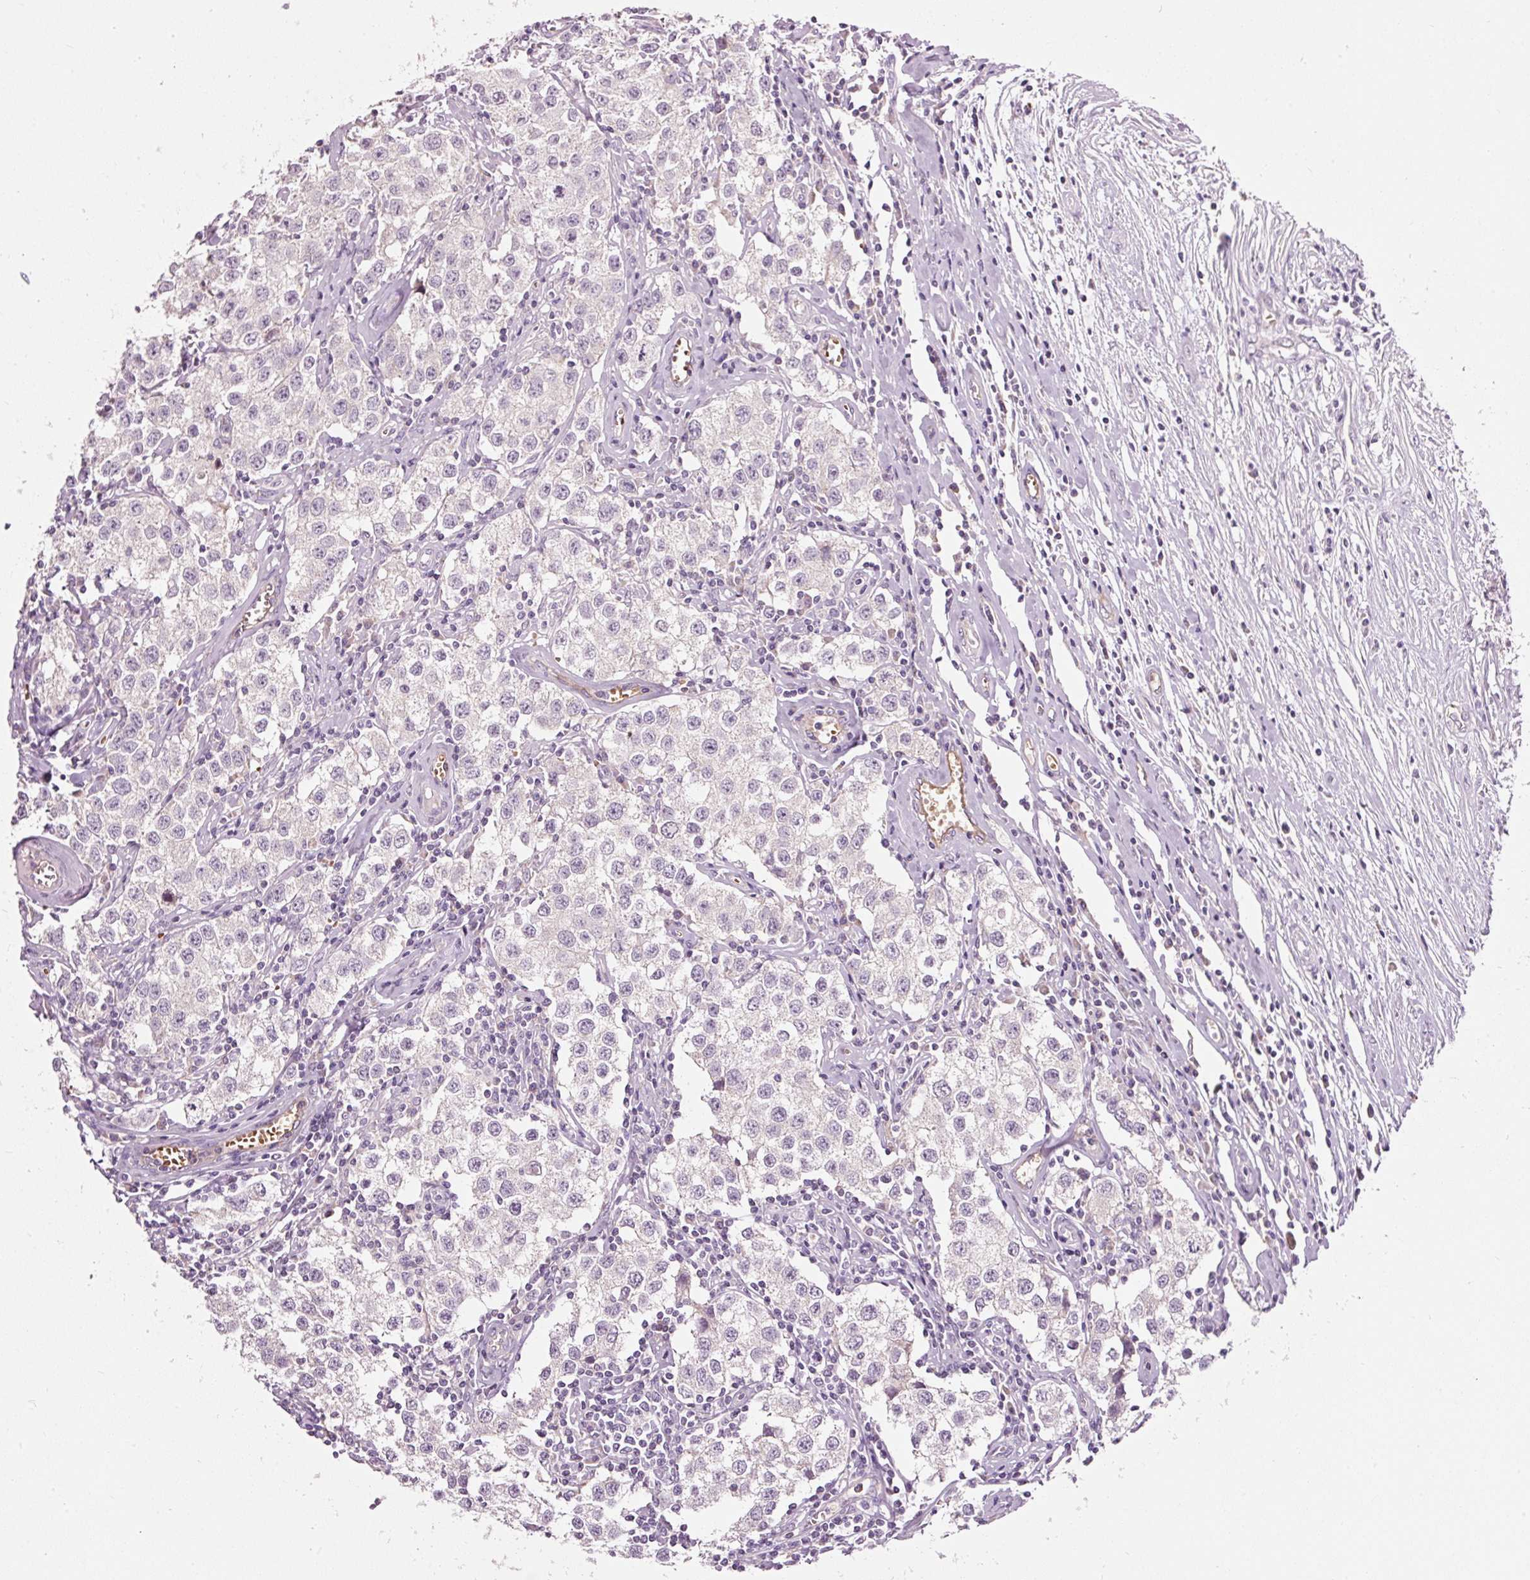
{"staining": {"intensity": "negative", "quantity": "none", "location": "none"}, "tissue": "testis cancer", "cell_type": "Tumor cells", "image_type": "cancer", "snomed": [{"axis": "morphology", "description": "Seminoma, NOS"}, {"axis": "morphology", "description": "Carcinoma, Embryonal, NOS"}, {"axis": "topography", "description": "Testis"}], "caption": "The IHC histopathology image has no significant expression in tumor cells of embryonal carcinoma (testis) tissue. The staining was performed using DAB (3,3'-diaminobenzidine) to visualize the protein expression in brown, while the nuclei were stained in blue with hematoxylin (Magnification: 20x).", "gene": "LDHAL6B", "patient": {"sex": "male", "age": 43}}